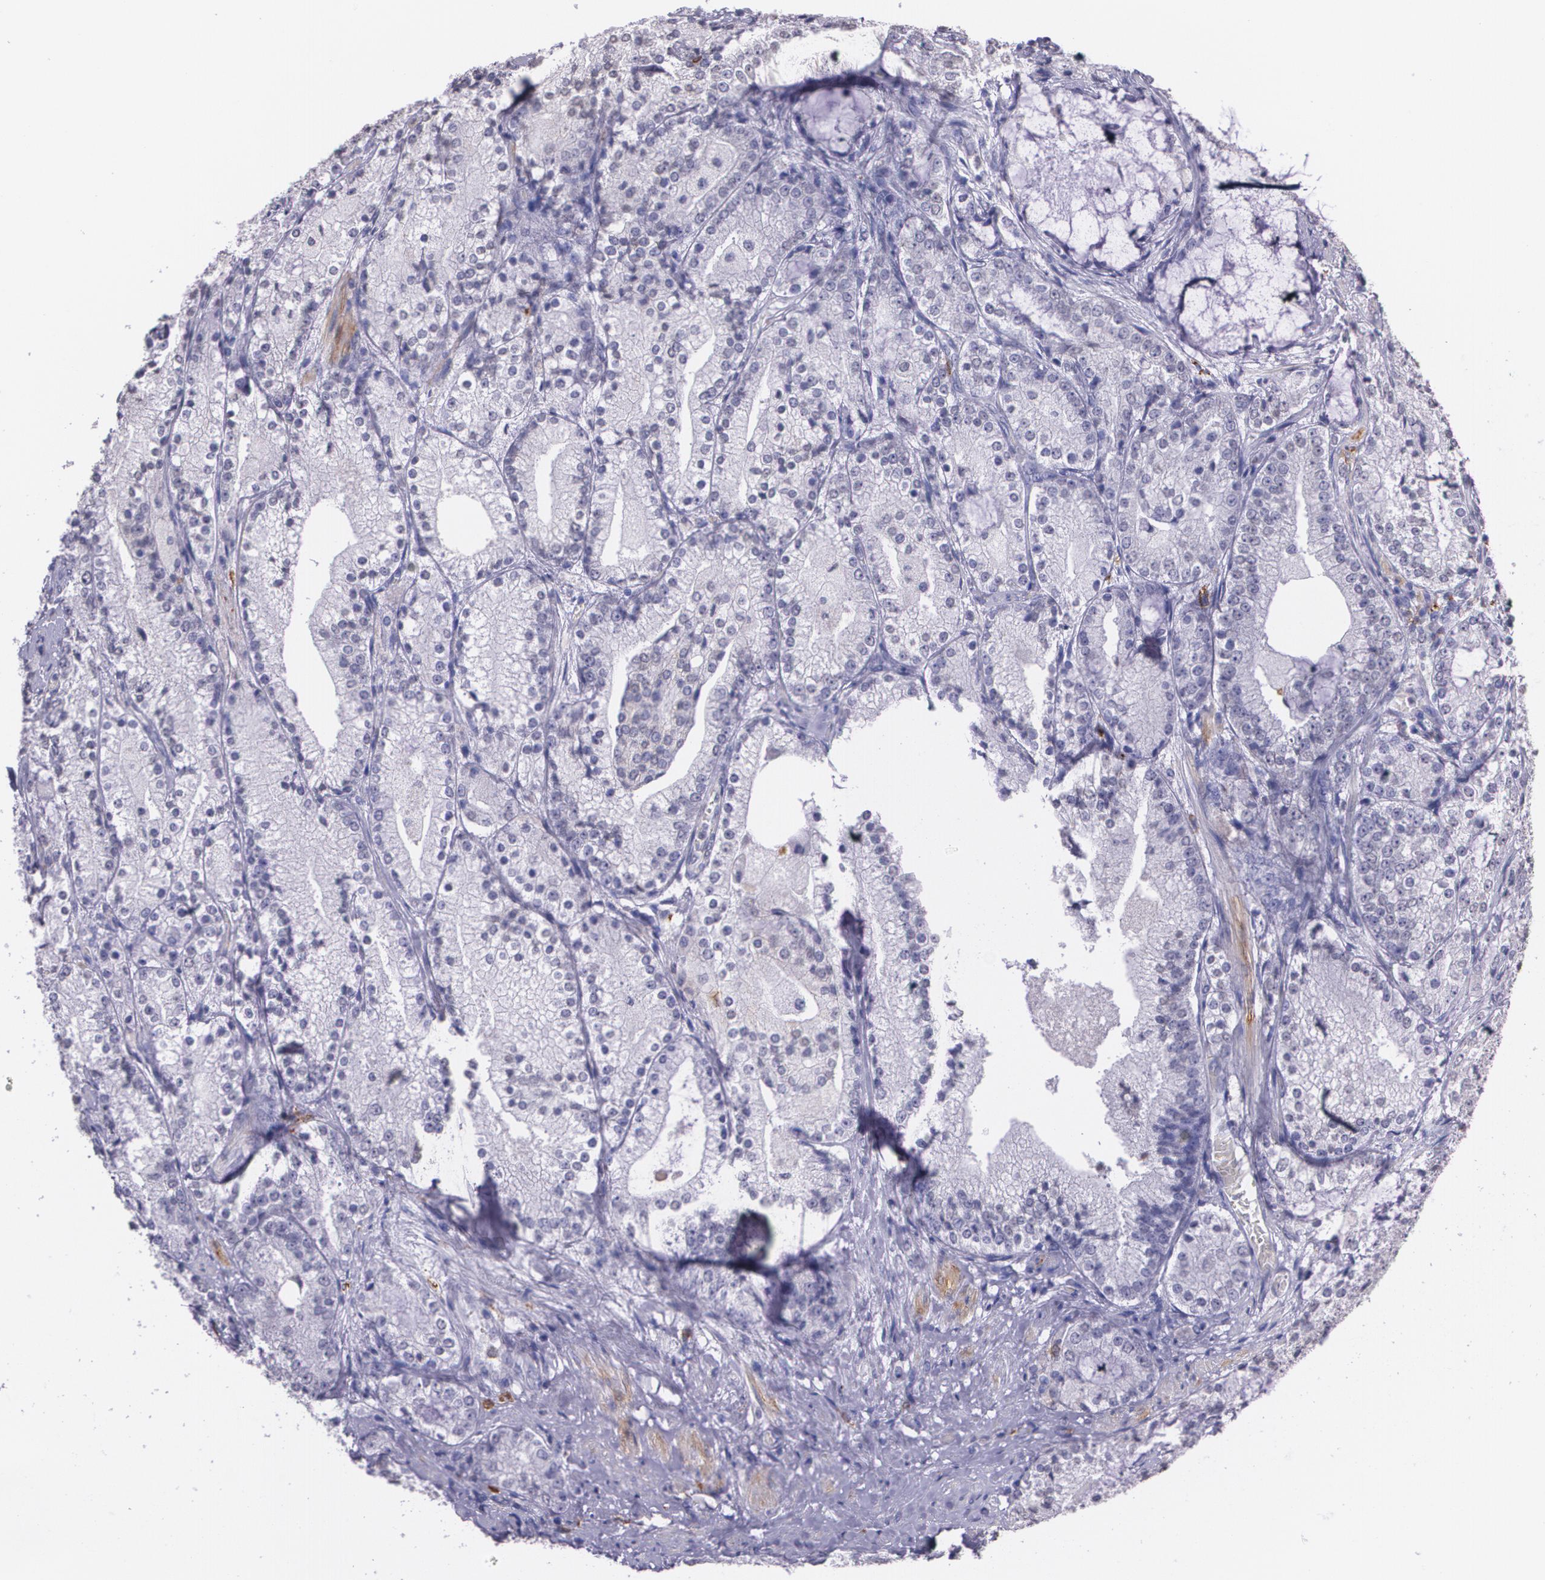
{"staining": {"intensity": "strong", "quantity": "<25%", "location": "cytoplasmic/membranous"}, "tissue": "prostate cancer", "cell_type": "Tumor cells", "image_type": "cancer", "snomed": [{"axis": "morphology", "description": "Adenocarcinoma, High grade"}, {"axis": "topography", "description": "Prostate"}], "caption": "Brown immunohistochemical staining in prostate cancer shows strong cytoplasmic/membranous positivity in about <25% of tumor cells.", "gene": "RTN1", "patient": {"sex": "male", "age": 63}}